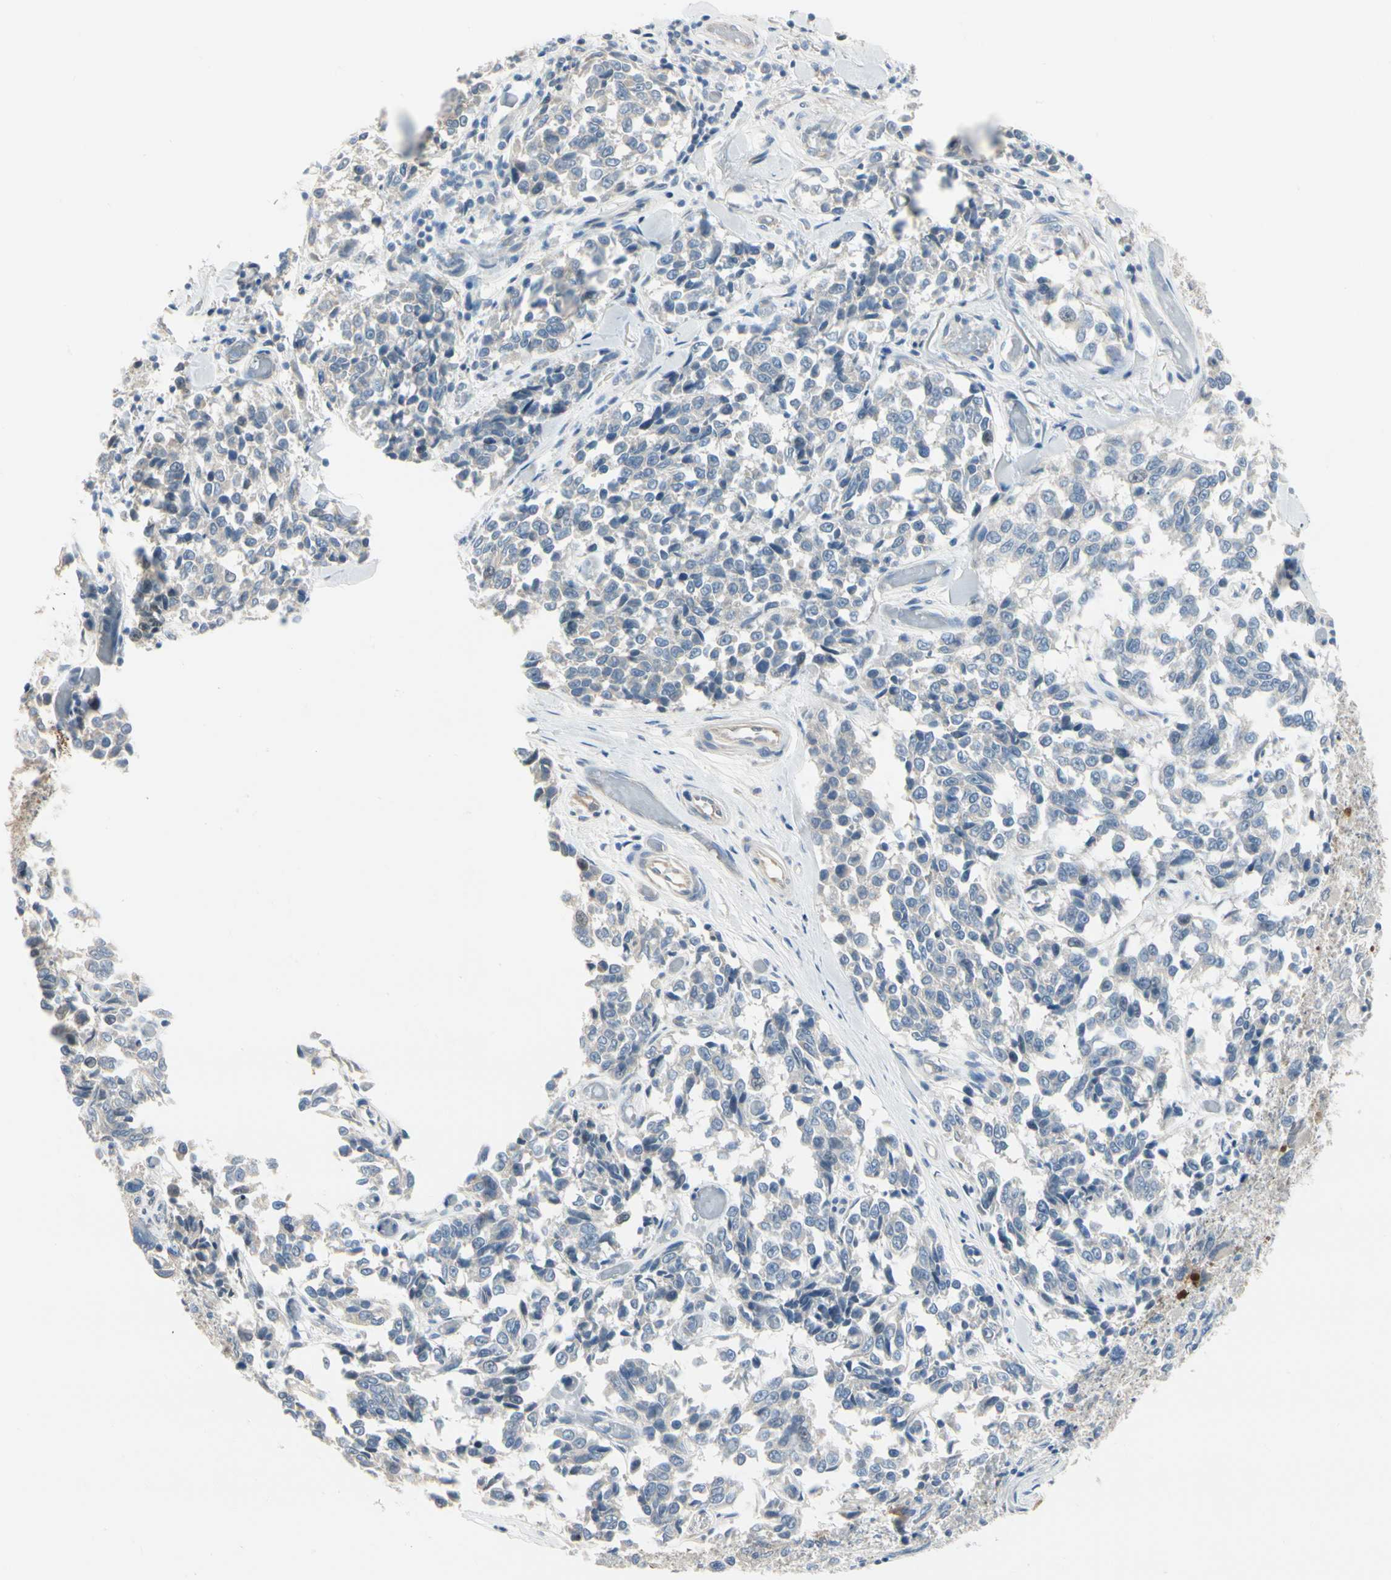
{"staining": {"intensity": "negative", "quantity": "none", "location": "none"}, "tissue": "melanoma", "cell_type": "Tumor cells", "image_type": "cancer", "snomed": [{"axis": "morphology", "description": "Malignant melanoma, NOS"}, {"axis": "topography", "description": "Skin"}], "caption": "This is an immunohistochemistry (IHC) photomicrograph of human malignant melanoma. There is no positivity in tumor cells.", "gene": "SPINK4", "patient": {"sex": "female", "age": 64}}